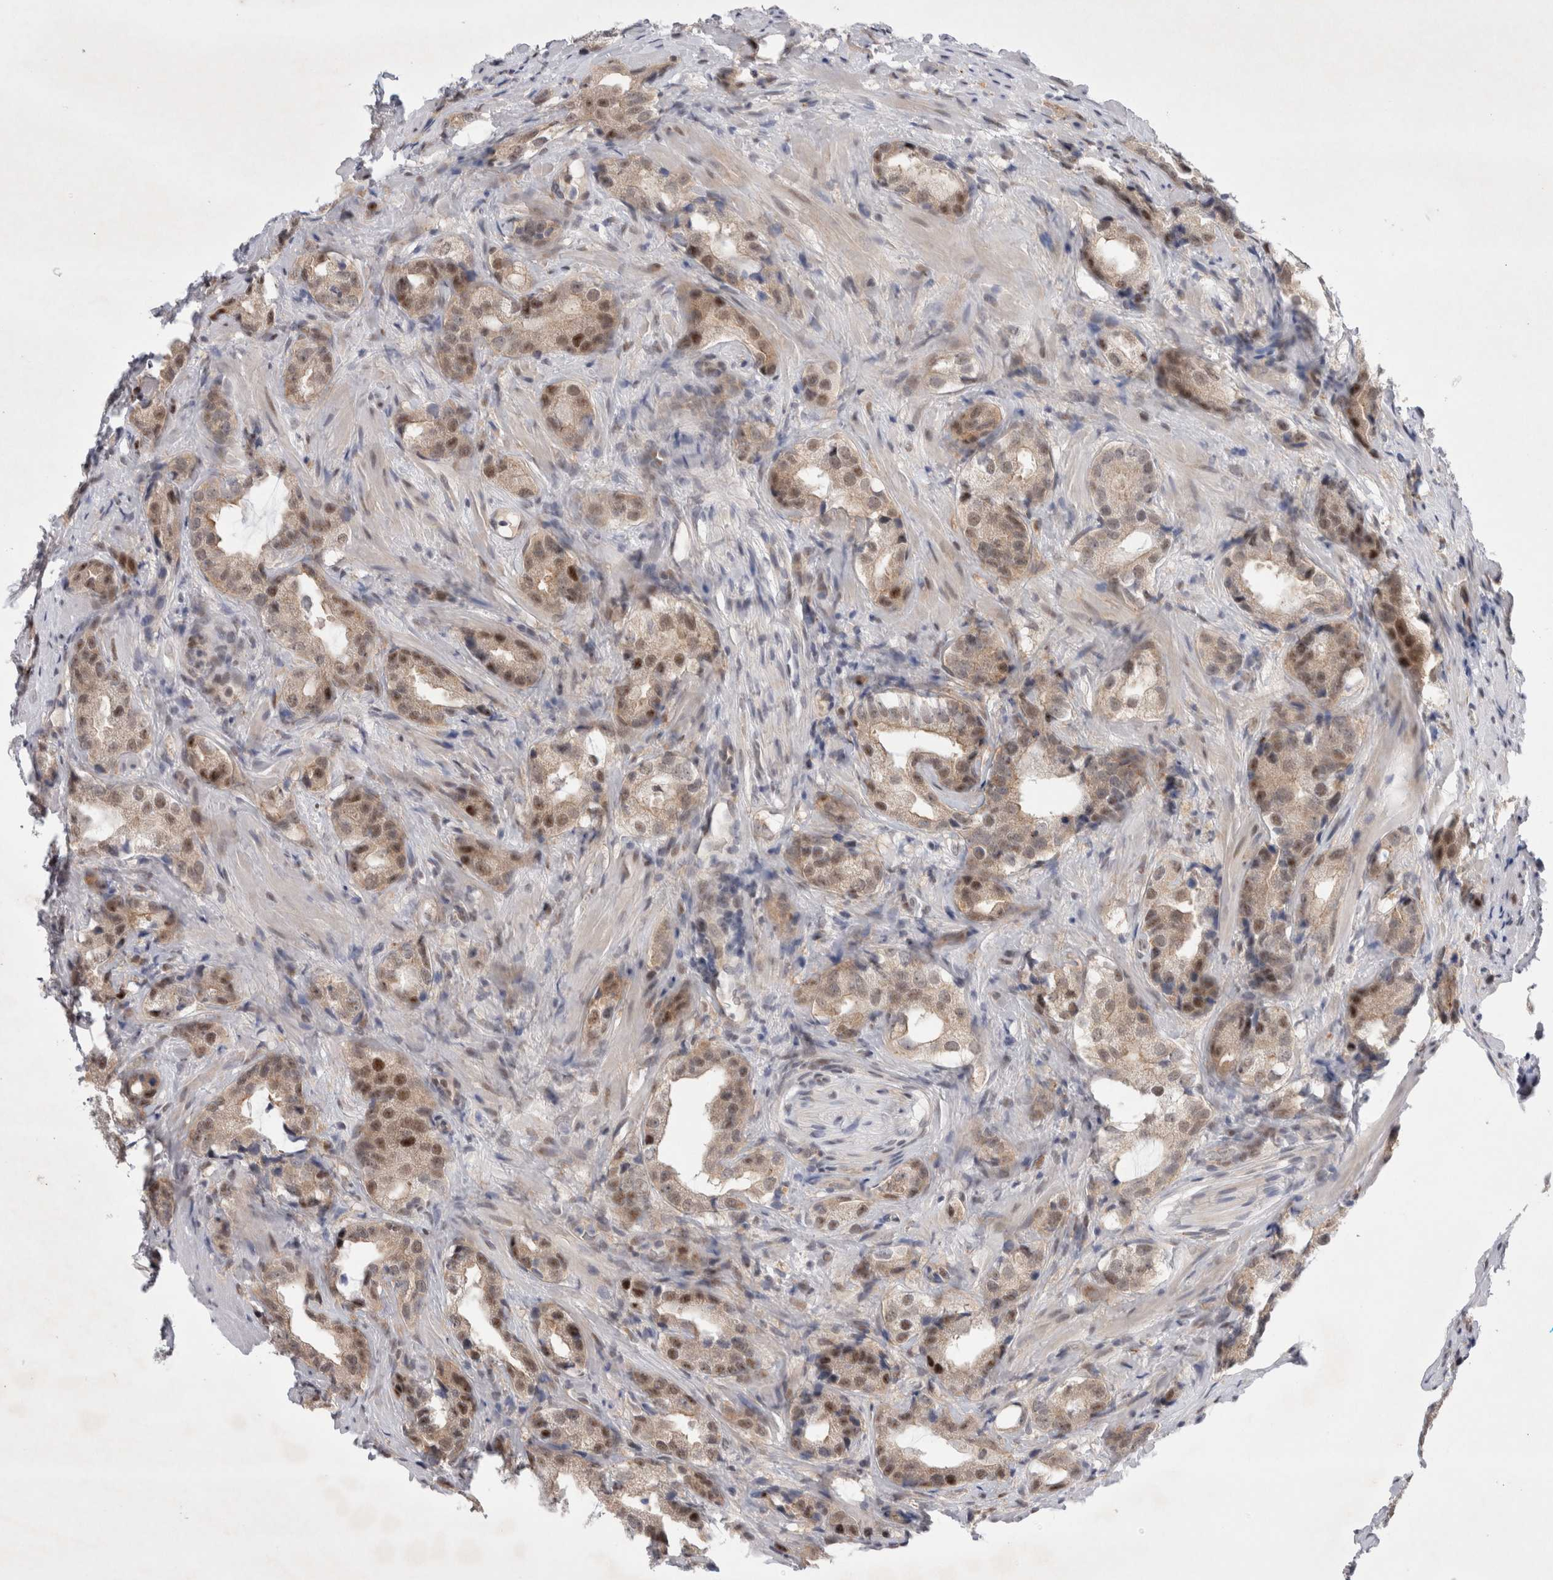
{"staining": {"intensity": "moderate", "quantity": ">75%", "location": "cytoplasmic/membranous,nuclear"}, "tissue": "prostate cancer", "cell_type": "Tumor cells", "image_type": "cancer", "snomed": [{"axis": "morphology", "description": "Adenocarcinoma, High grade"}, {"axis": "topography", "description": "Prostate"}], "caption": "A high-resolution histopathology image shows IHC staining of adenocarcinoma (high-grade) (prostate), which demonstrates moderate cytoplasmic/membranous and nuclear expression in approximately >75% of tumor cells.", "gene": "WIPF2", "patient": {"sex": "male", "age": 63}}